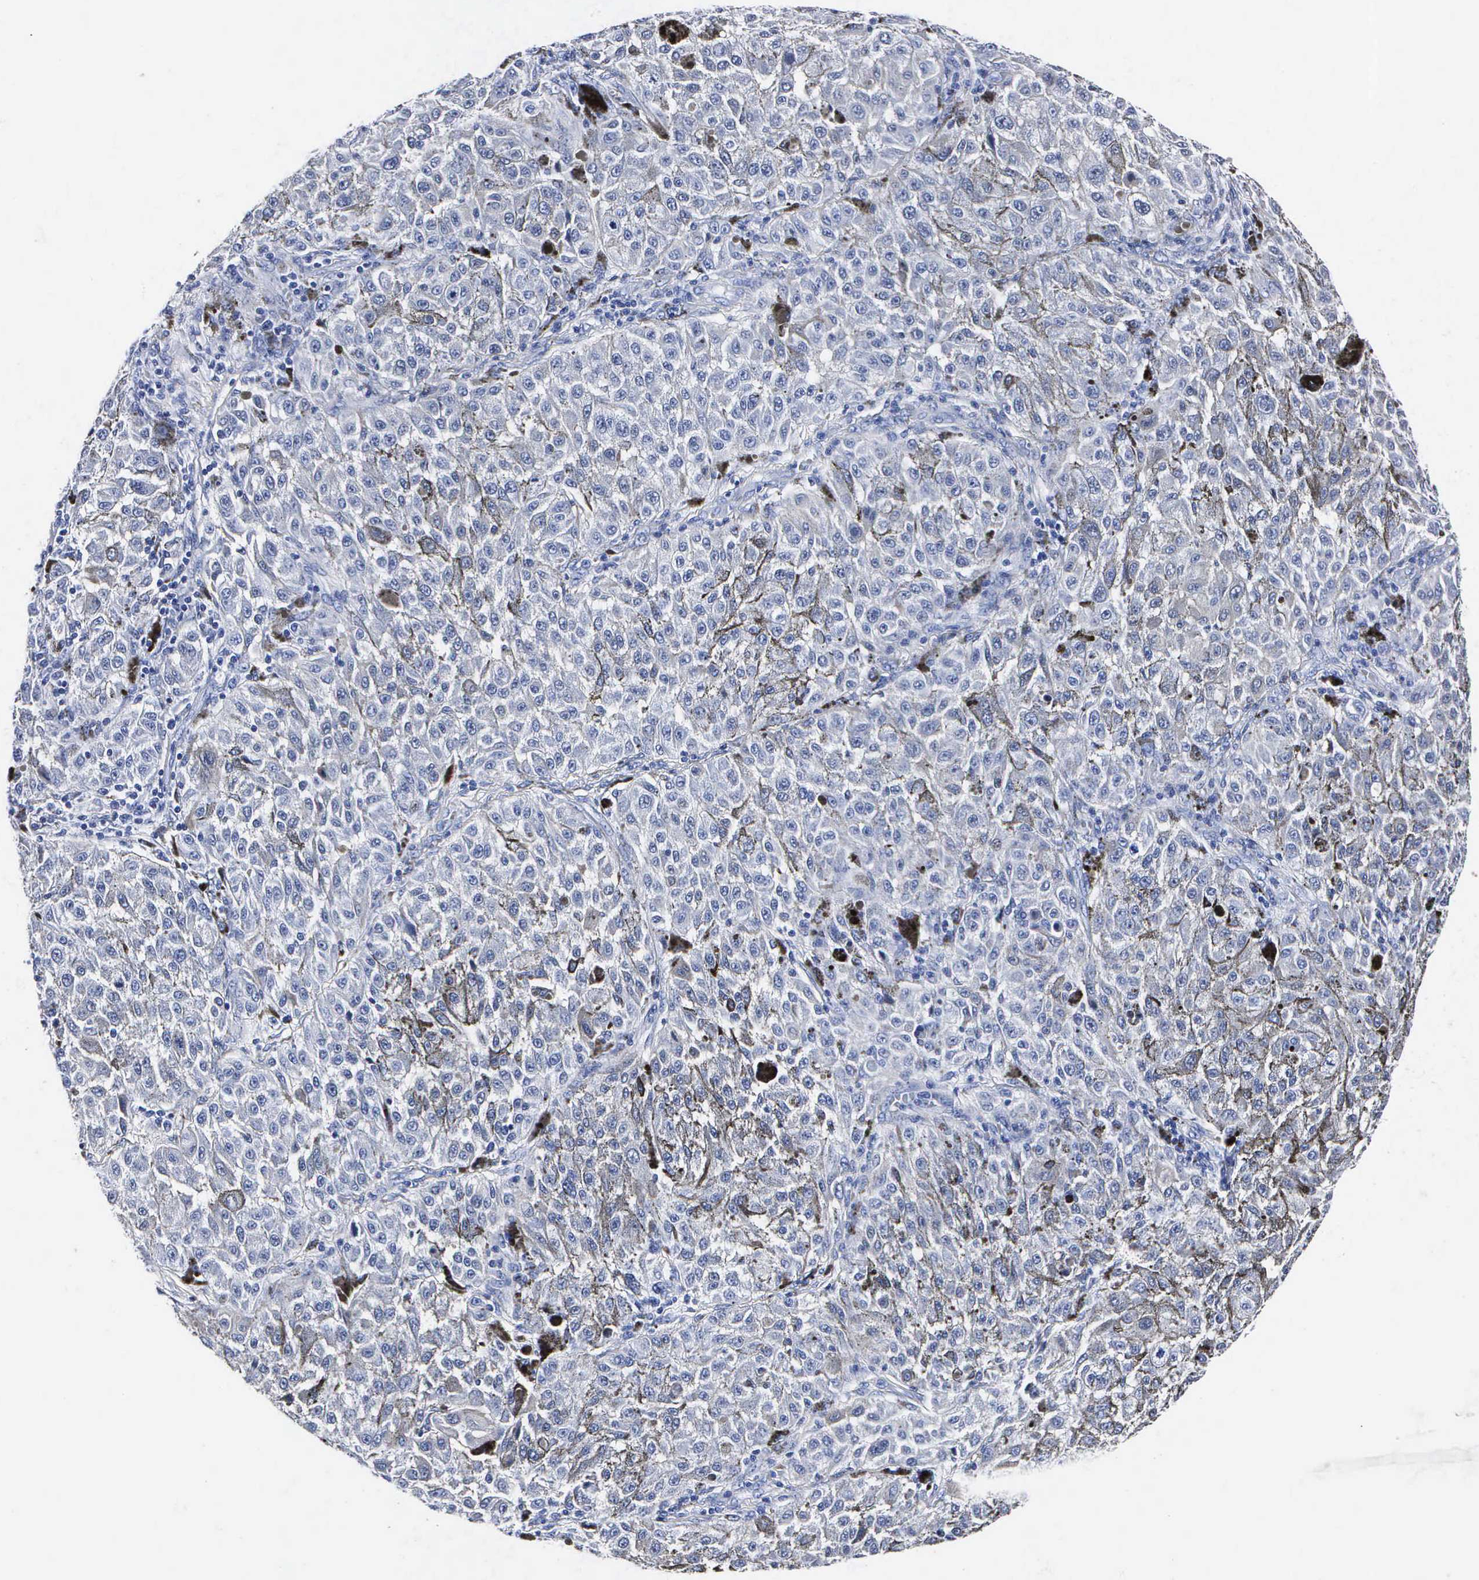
{"staining": {"intensity": "negative", "quantity": "none", "location": "none"}, "tissue": "melanoma", "cell_type": "Tumor cells", "image_type": "cancer", "snomed": [{"axis": "morphology", "description": "Malignant melanoma, NOS"}, {"axis": "topography", "description": "Skin"}], "caption": "Tumor cells show no significant protein staining in malignant melanoma.", "gene": "ENO2", "patient": {"sex": "female", "age": 64}}